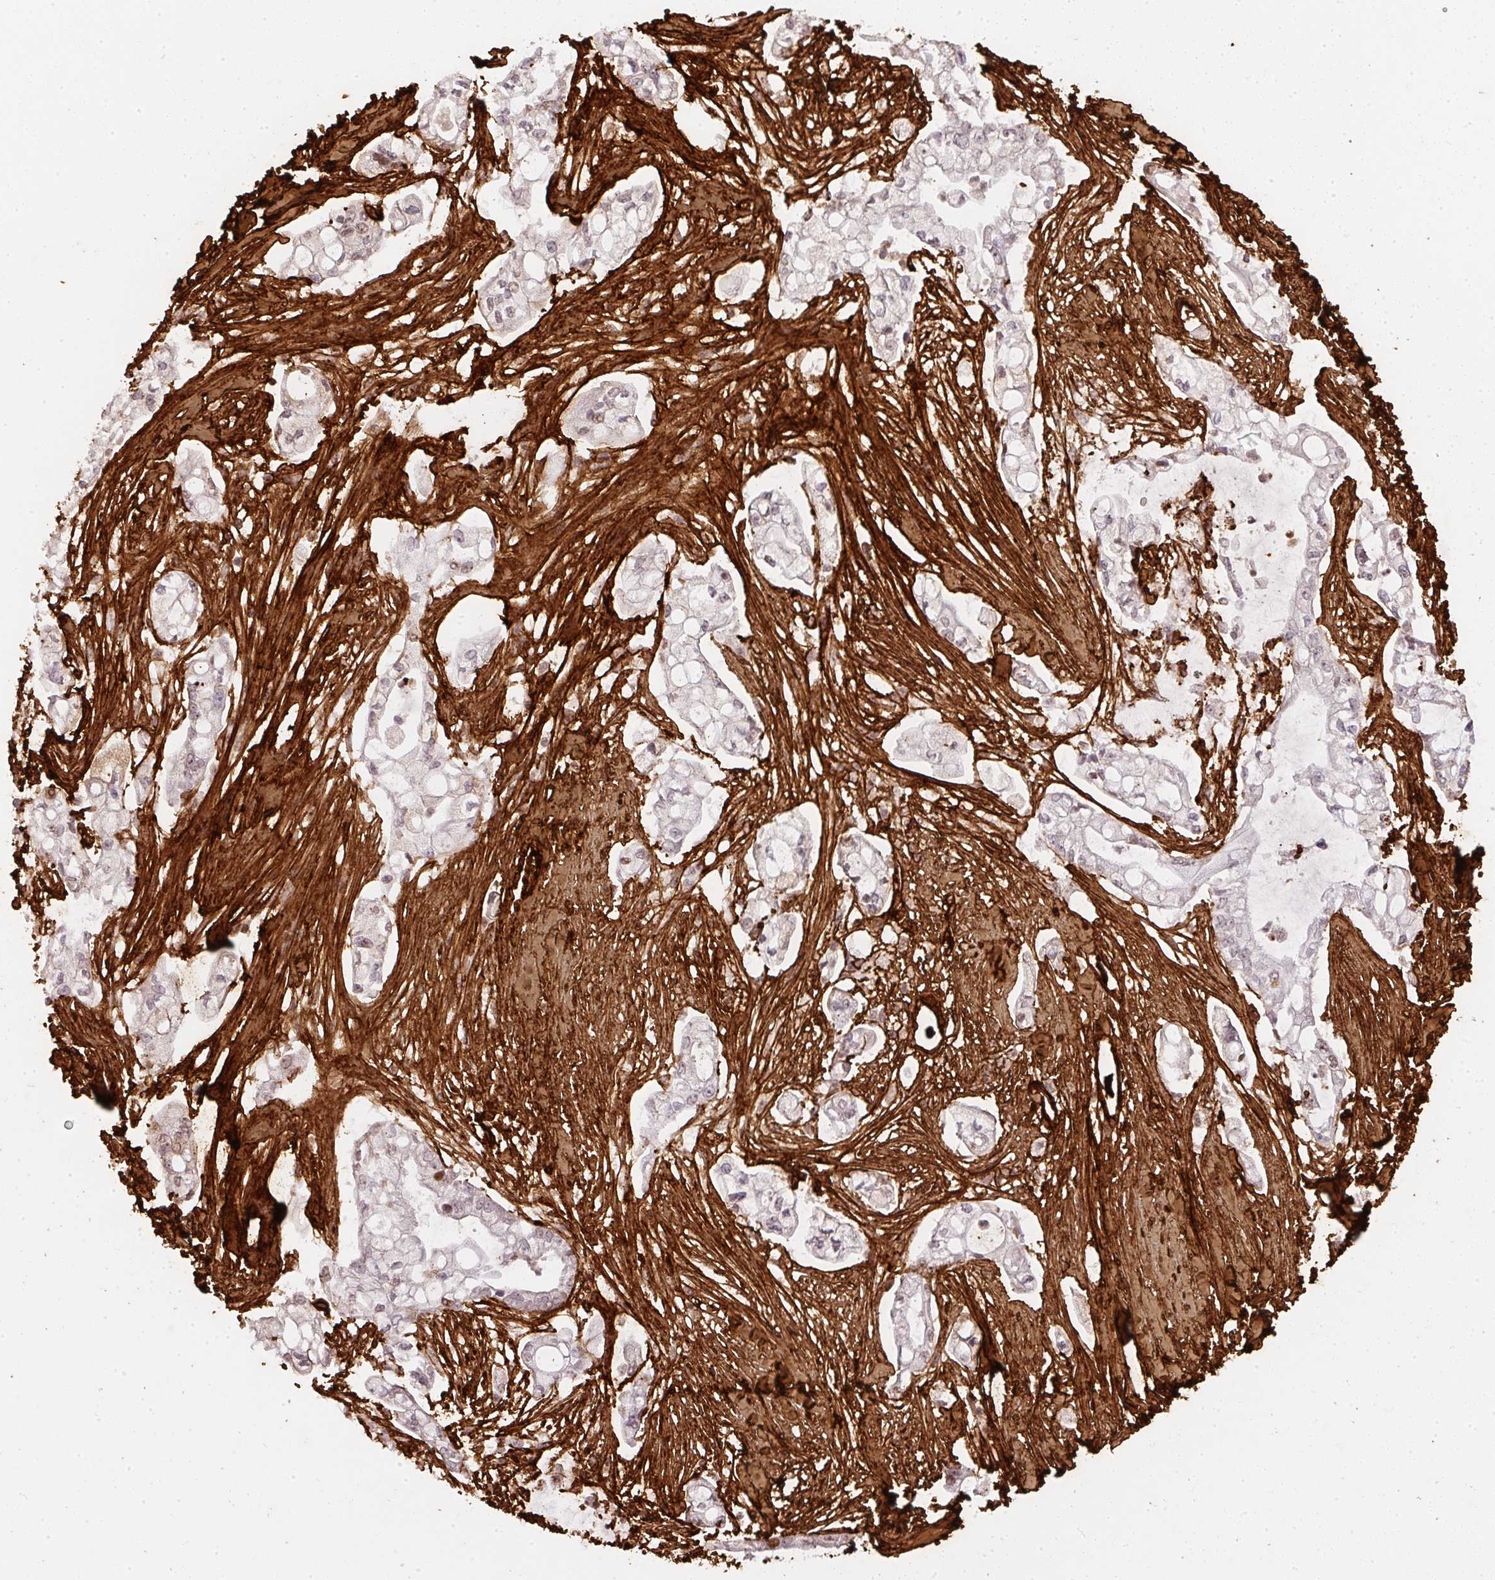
{"staining": {"intensity": "negative", "quantity": "none", "location": "none"}, "tissue": "pancreatic cancer", "cell_type": "Tumor cells", "image_type": "cancer", "snomed": [{"axis": "morphology", "description": "Adenocarcinoma, NOS"}, {"axis": "topography", "description": "Pancreas"}], "caption": "Tumor cells show no significant positivity in pancreatic adenocarcinoma. (DAB (3,3'-diaminobenzidine) IHC with hematoxylin counter stain).", "gene": "COL3A1", "patient": {"sex": "female", "age": 69}}